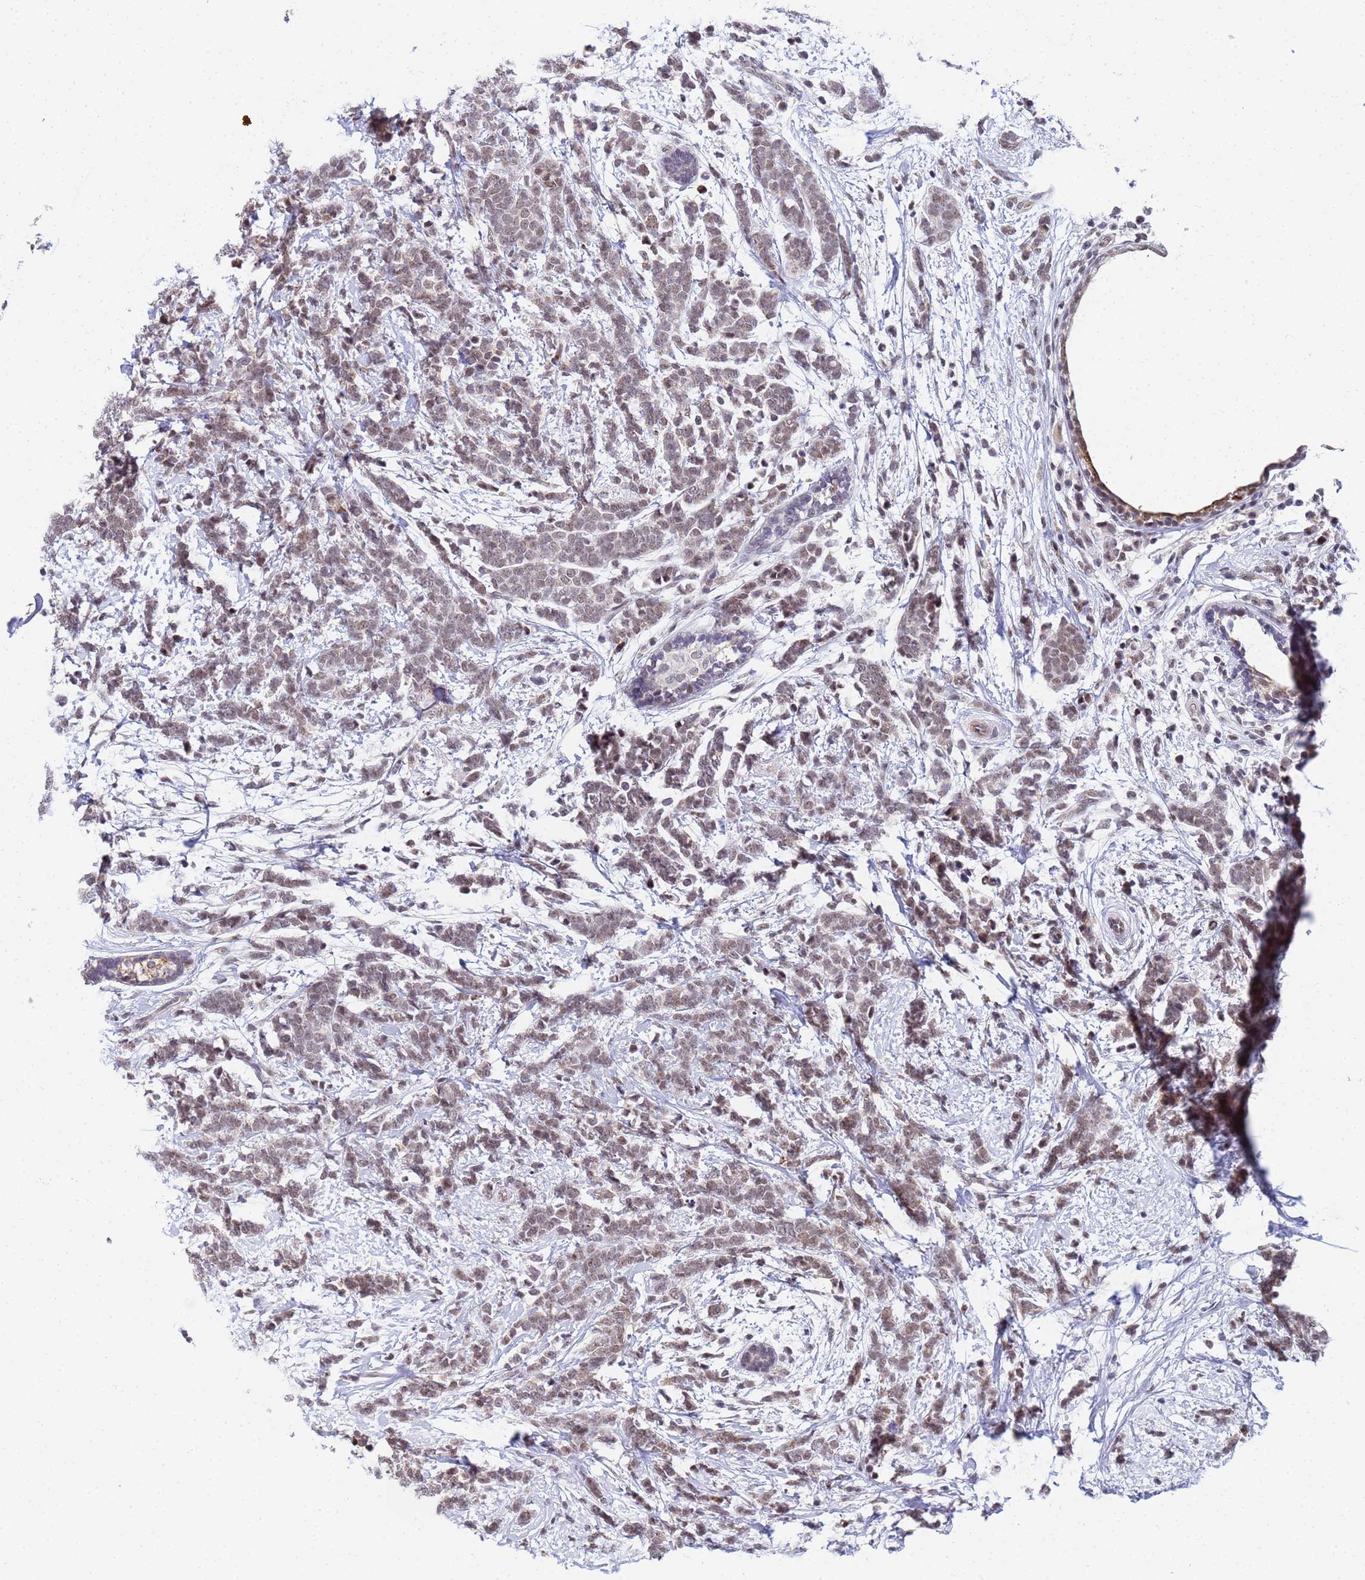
{"staining": {"intensity": "weak", "quantity": ">75%", "location": "cytoplasmic/membranous,nuclear"}, "tissue": "breast cancer", "cell_type": "Tumor cells", "image_type": "cancer", "snomed": [{"axis": "morphology", "description": "Lobular carcinoma"}, {"axis": "topography", "description": "Breast"}], "caption": "Breast cancer (lobular carcinoma) stained with IHC displays weak cytoplasmic/membranous and nuclear expression in about >75% of tumor cells. The staining is performed using DAB brown chromogen to label protein expression. The nuclei are counter-stained blue using hematoxylin.", "gene": "CKMT1A", "patient": {"sex": "female", "age": 58}}